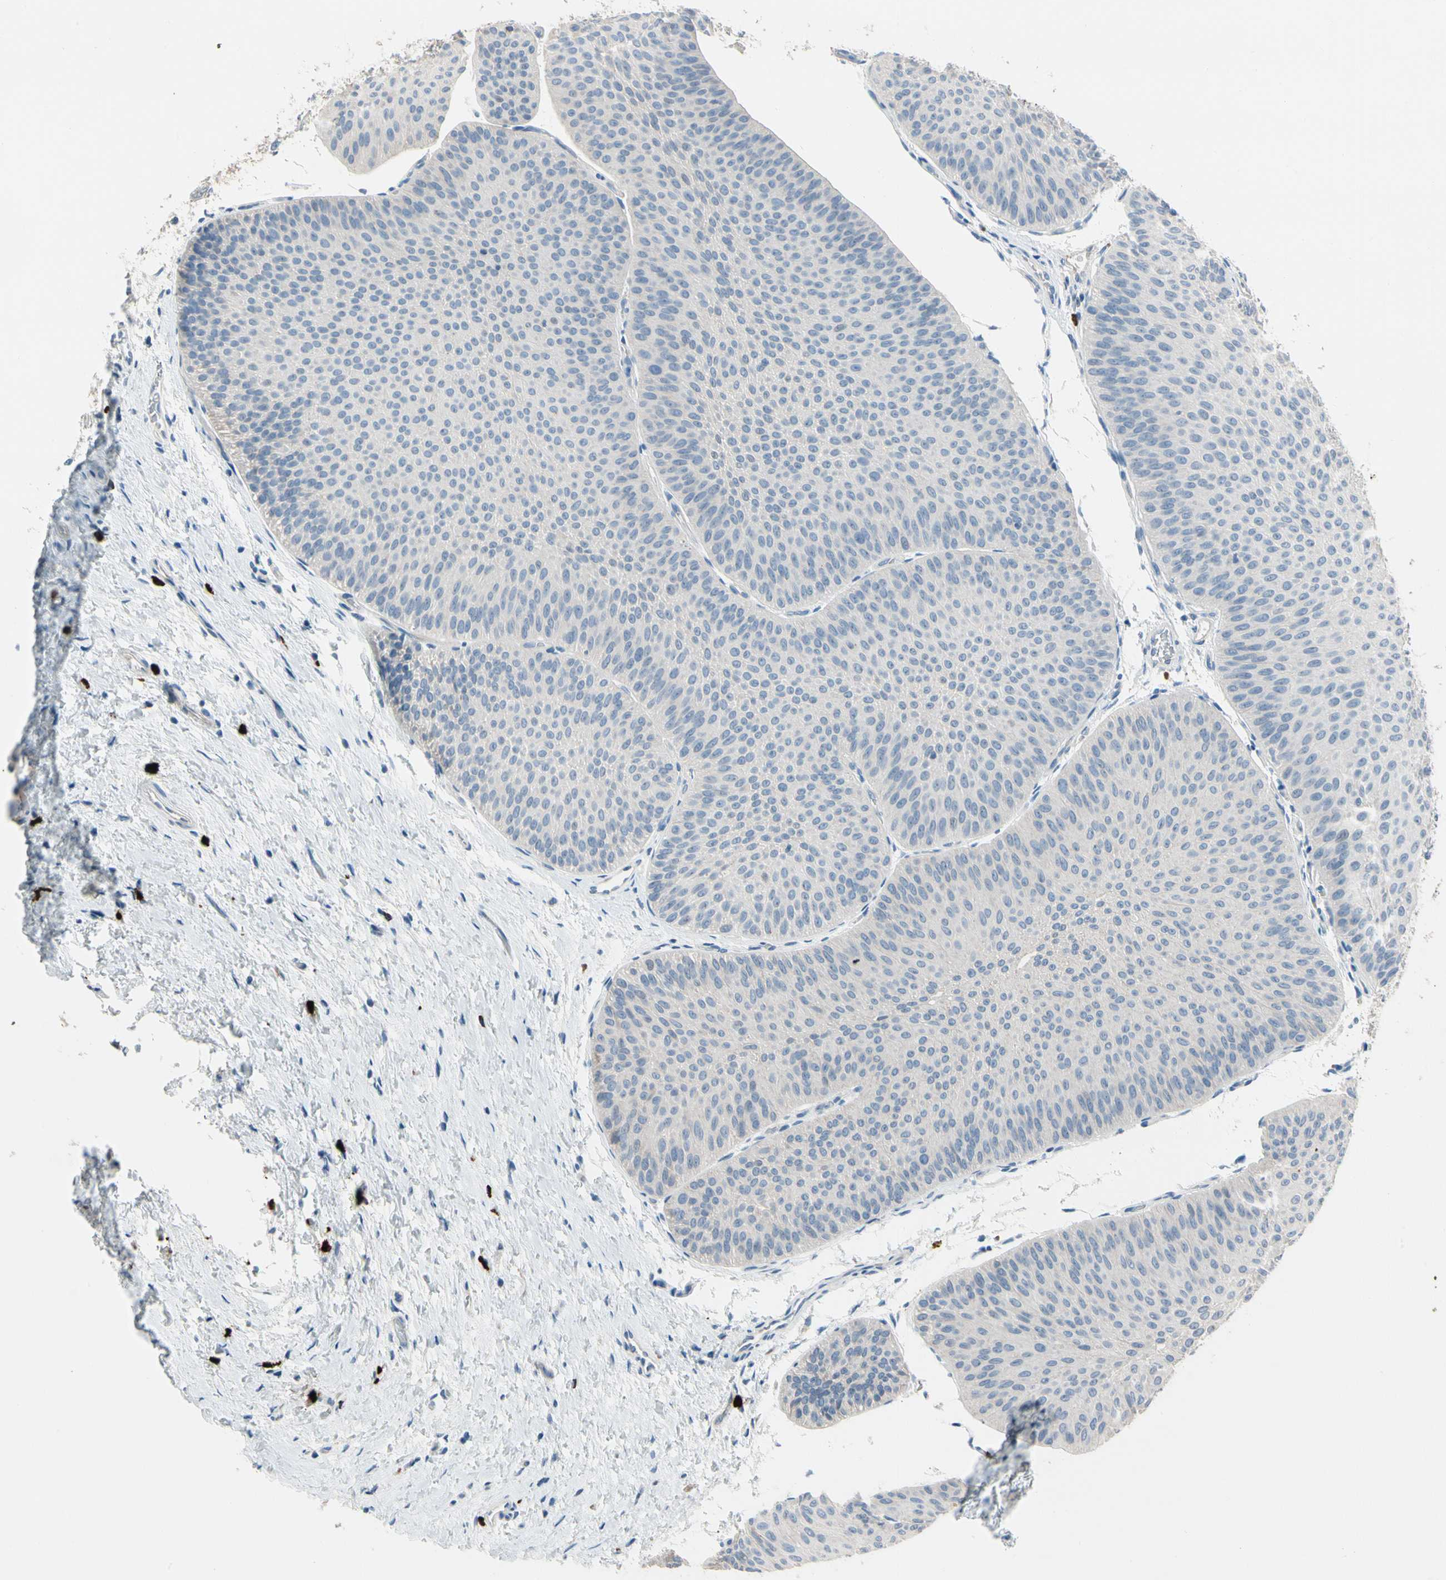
{"staining": {"intensity": "negative", "quantity": "none", "location": "none"}, "tissue": "urothelial cancer", "cell_type": "Tumor cells", "image_type": "cancer", "snomed": [{"axis": "morphology", "description": "Urothelial carcinoma, Low grade"}, {"axis": "topography", "description": "Urinary bladder"}], "caption": "Immunohistochemistry (IHC) of urothelial carcinoma (low-grade) exhibits no expression in tumor cells. (Stains: DAB immunohistochemistry (IHC) with hematoxylin counter stain, Microscopy: brightfield microscopy at high magnification).", "gene": "CPA3", "patient": {"sex": "female", "age": 60}}